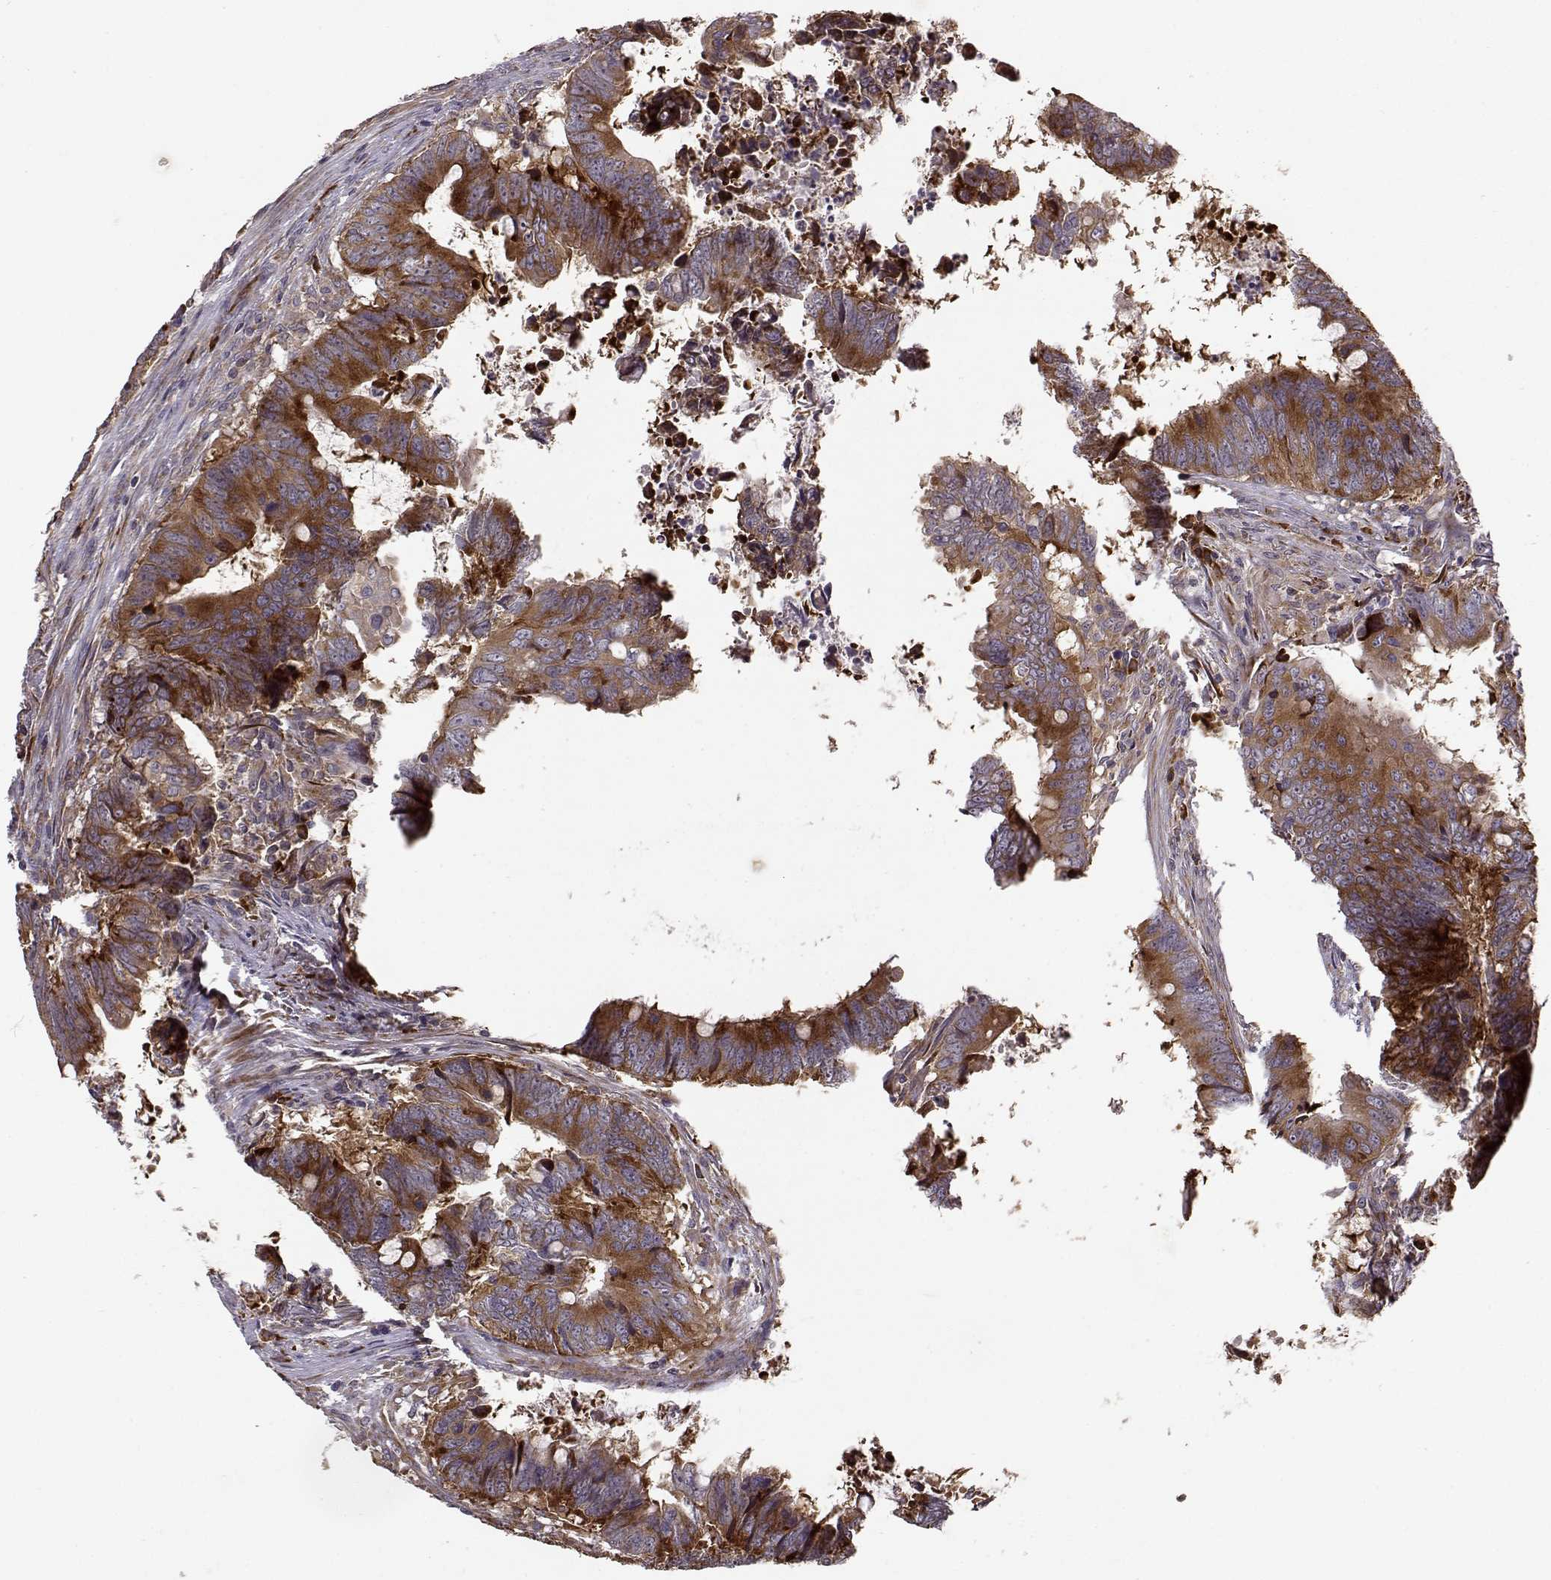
{"staining": {"intensity": "strong", "quantity": ">75%", "location": "cytoplasmic/membranous"}, "tissue": "colorectal cancer", "cell_type": "Tumor cells", "image_type": "cancer", "snomed": [{"axis": "morphology", "description": "Adenocarcinoma, NOS"}, {"axis": "topography", "description": "Colon"}], "caption": "Immunohistochemical staining of human adenocarcinoma (colorectal) demonstrates high levels of strong cytoplasmic/membranous staining in about >75% of tumor cells.", "gene": "RPL31", "patient": {"sex": "female", "age": 82}}